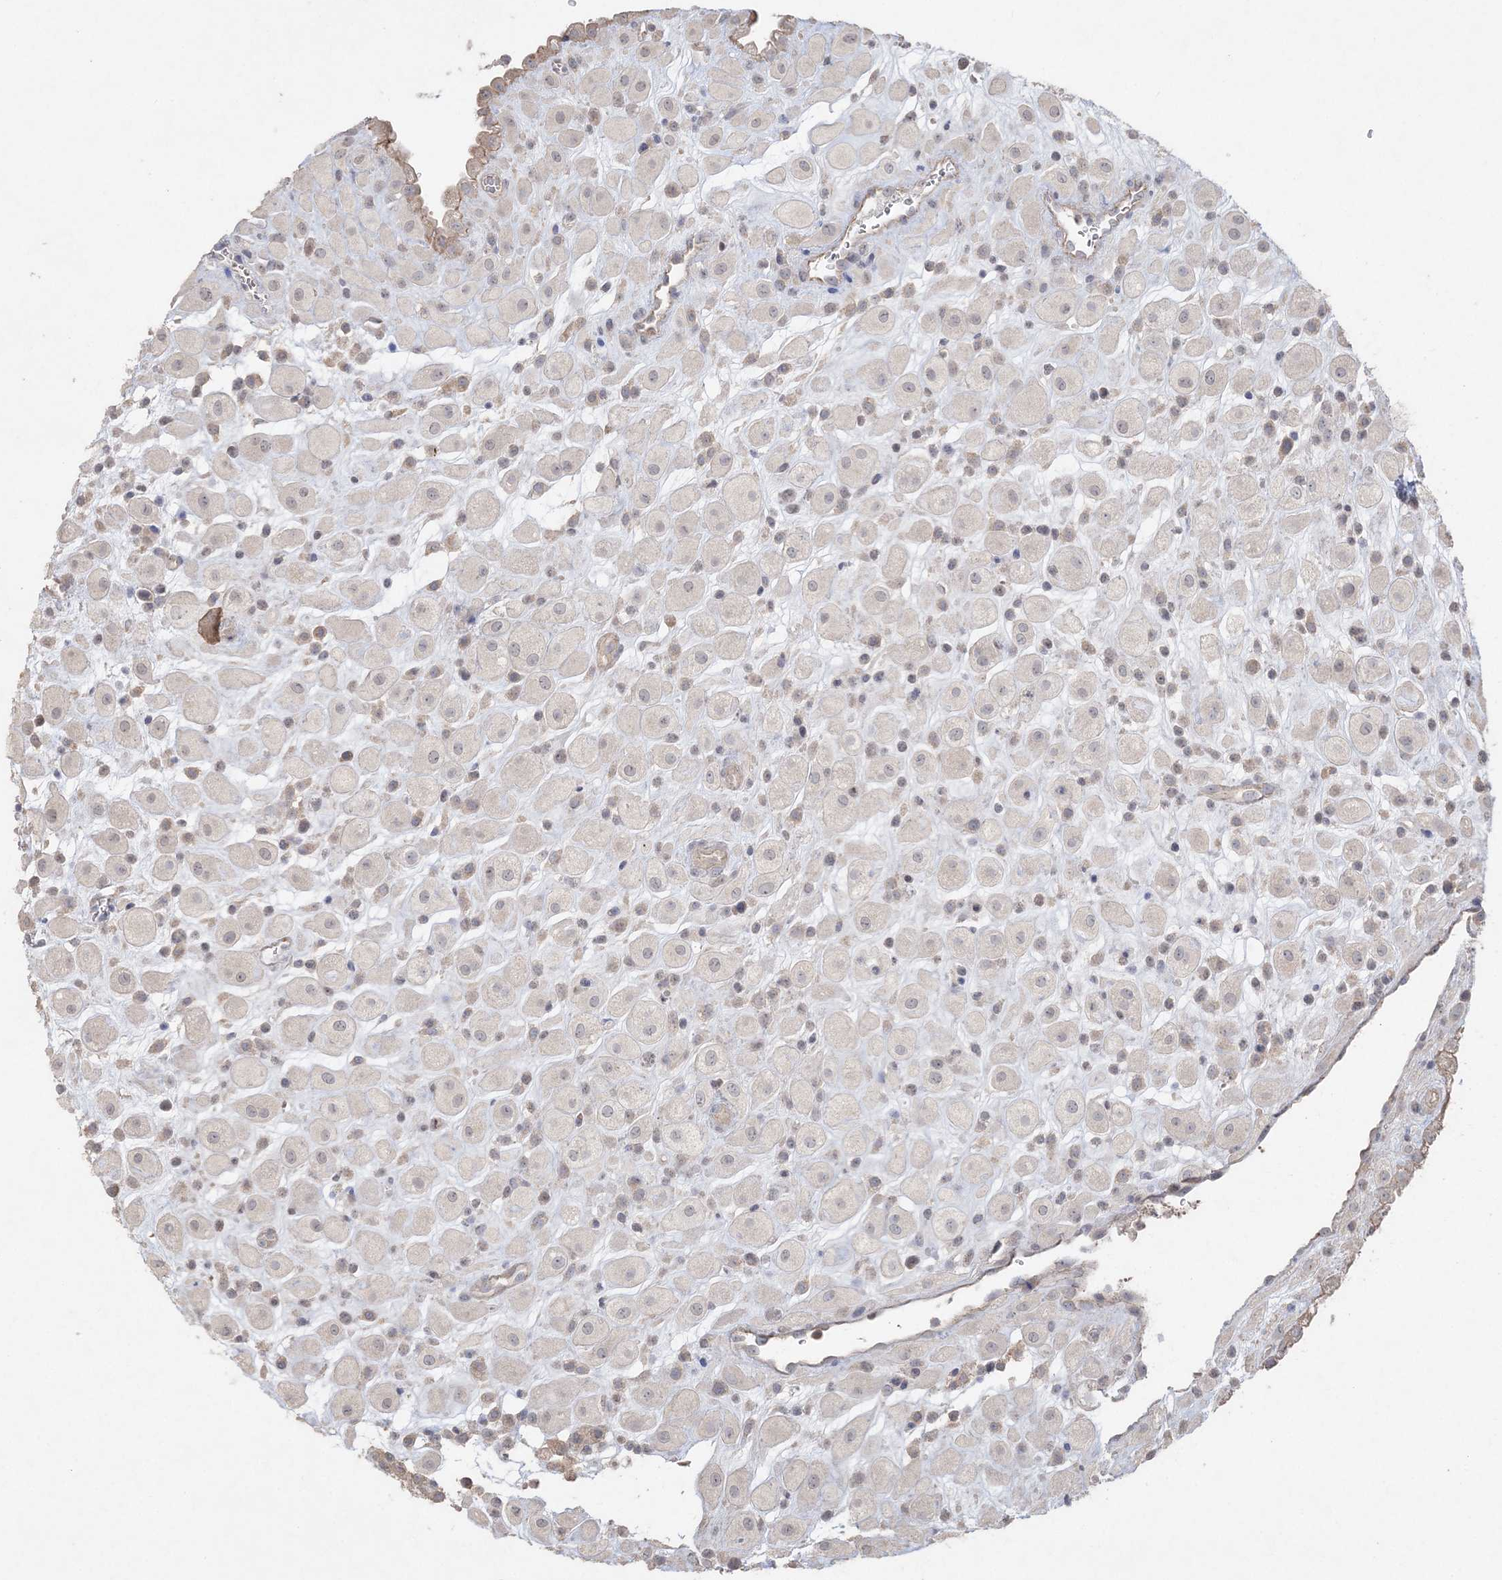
{"staining": {"intensity": "negative", "quantity": "none", "location": "none"}, "tissue": "placenta", "cell_type": "Decidual cells", "image_type": "normal", "snomed": [{"axis": "morphology", "description": "Normal tissue, NOS"}, {"axis": "topography", "description": "Placenta"}], "caption": "Protein analysis of benign placenta reveals no significant staining in decidual cells.", "gene": "SH3BP4", "patient": {"sex": "female", "age": 35}}